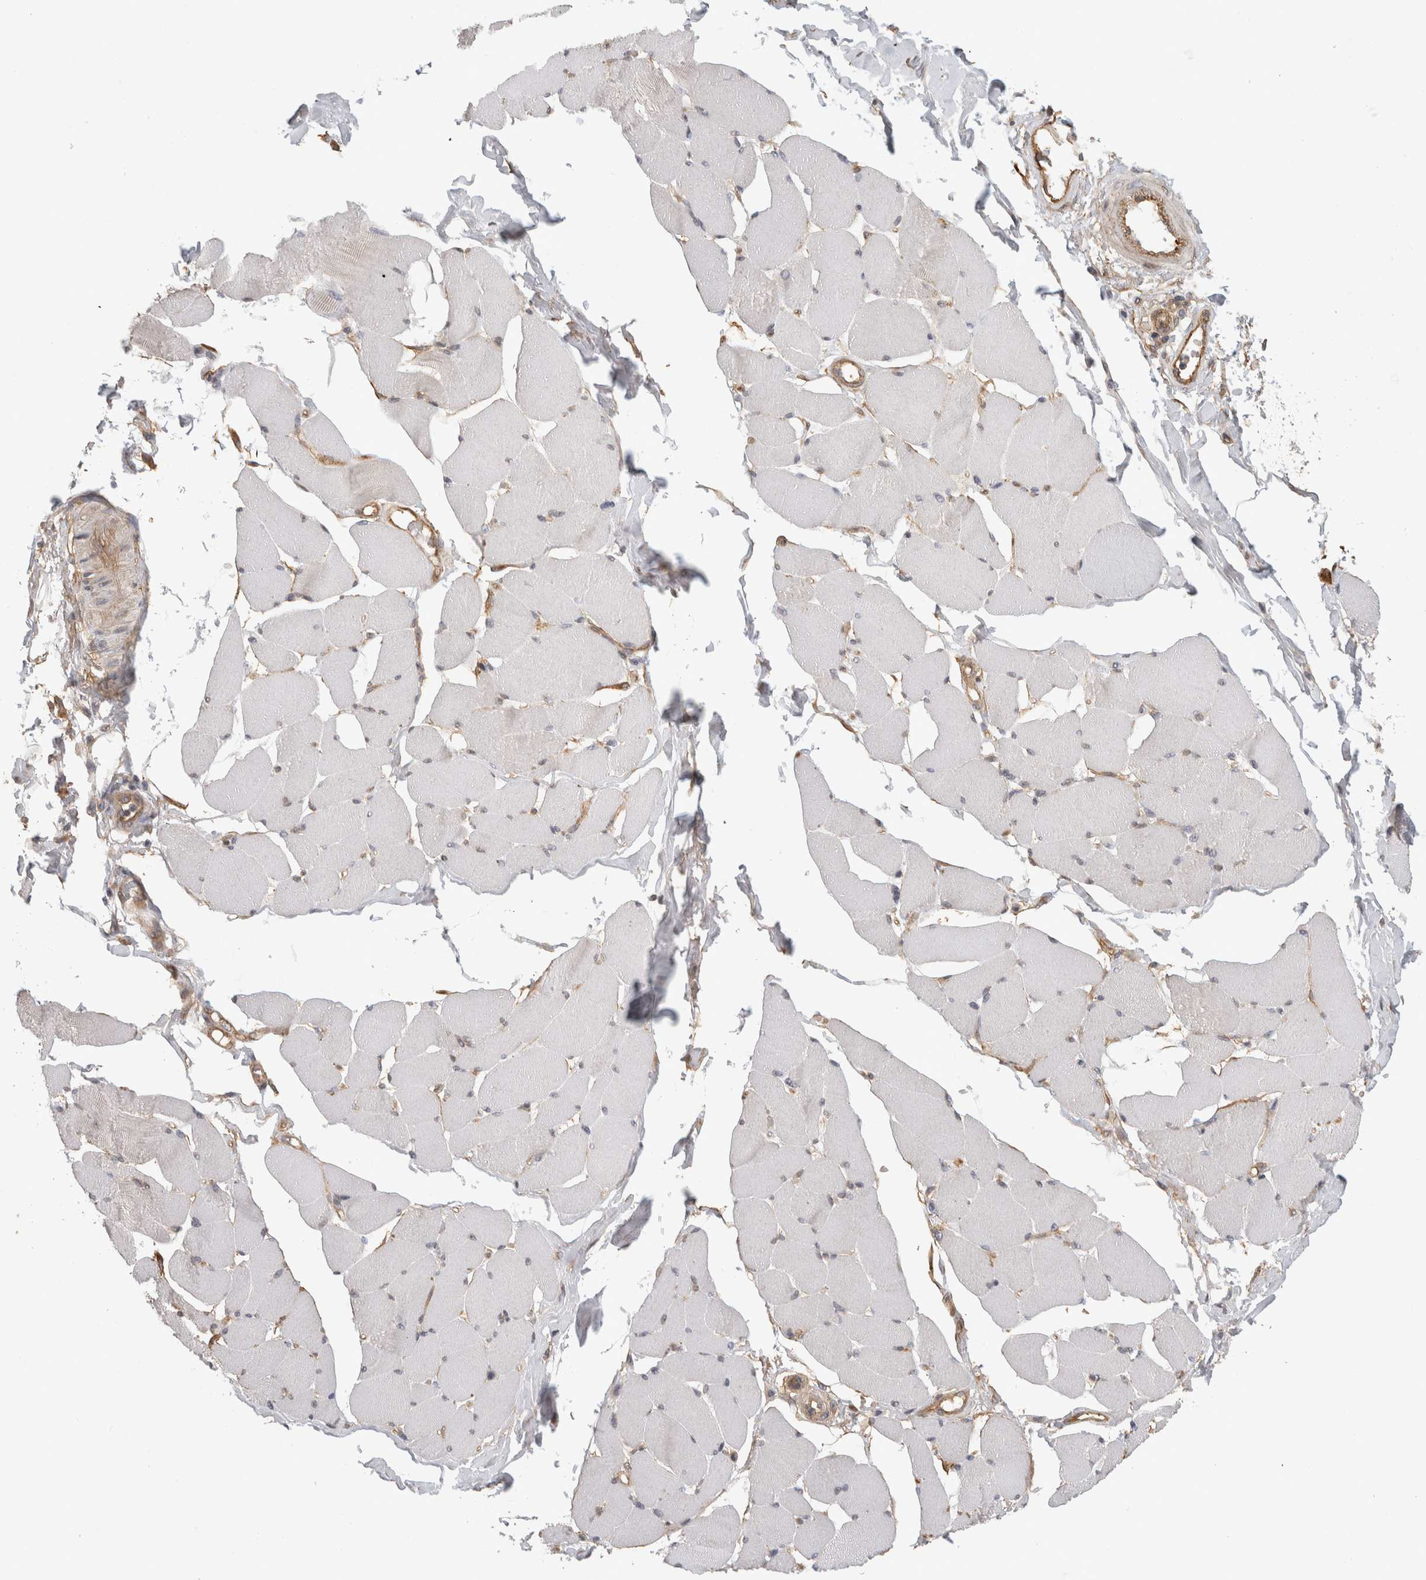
{"staining": {"intensity": "negative", "quantity": "none", "location": "none"}, "tissue": "skeletal muscle", "cell_type": "Myocytes", "image_type": "normal", "snomed": [{"axis": "morphology", "description": "Normal tissue, NOS"}, {"axis": "topography", "description": "Skin"}, {"axis": "topography", "description": "Skeletal muscle"}], "caption": "Protein analysis of normal skeletal muscle demonstrates no significant positivity in myocytes. (Brightfield microscopy of DAB immunohistochemistry (IHC) at high magnification).", "gene": "RECK", "patient": {"sex": "male", "age": 83}}